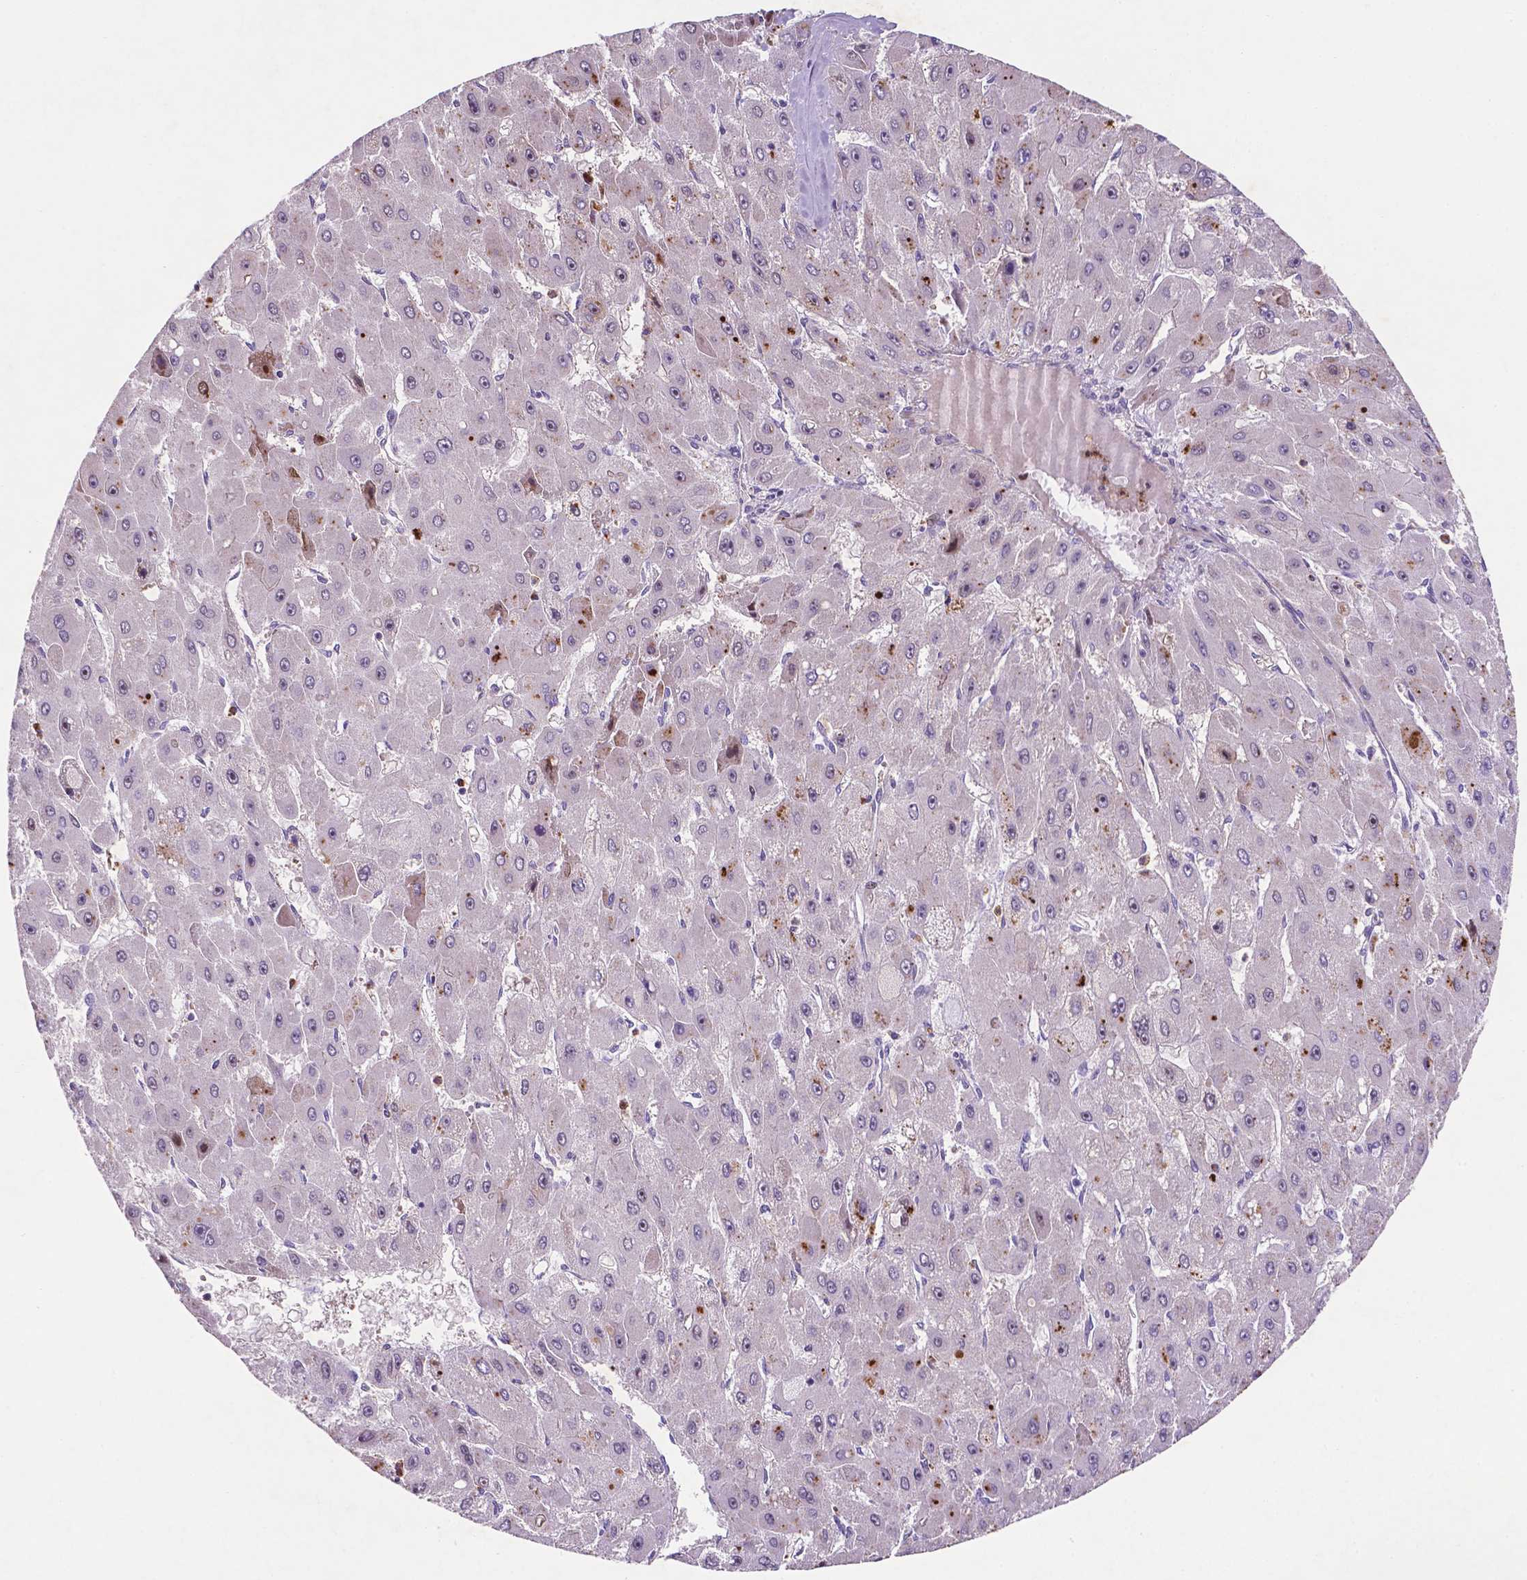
{"staining": {"intensity": "negative", "quantity": "none", "location": "none"}, "tissue": "liver cancer", "cell_type": "Tumor cells", "image_type": "cancer", "snomed": [{"axis": "morphology", "description": "Carcinoma, Hepatocellular, NOS"}, {"axis": "topography", "description": "Liver"}], "caption": "Immunohistochemical staining of liver hepatocellular carcinoma demonstrates no significant staining in tumor cells.", "gene": "TM4SF20", "patient": {"sex": "female", "age": 25}}